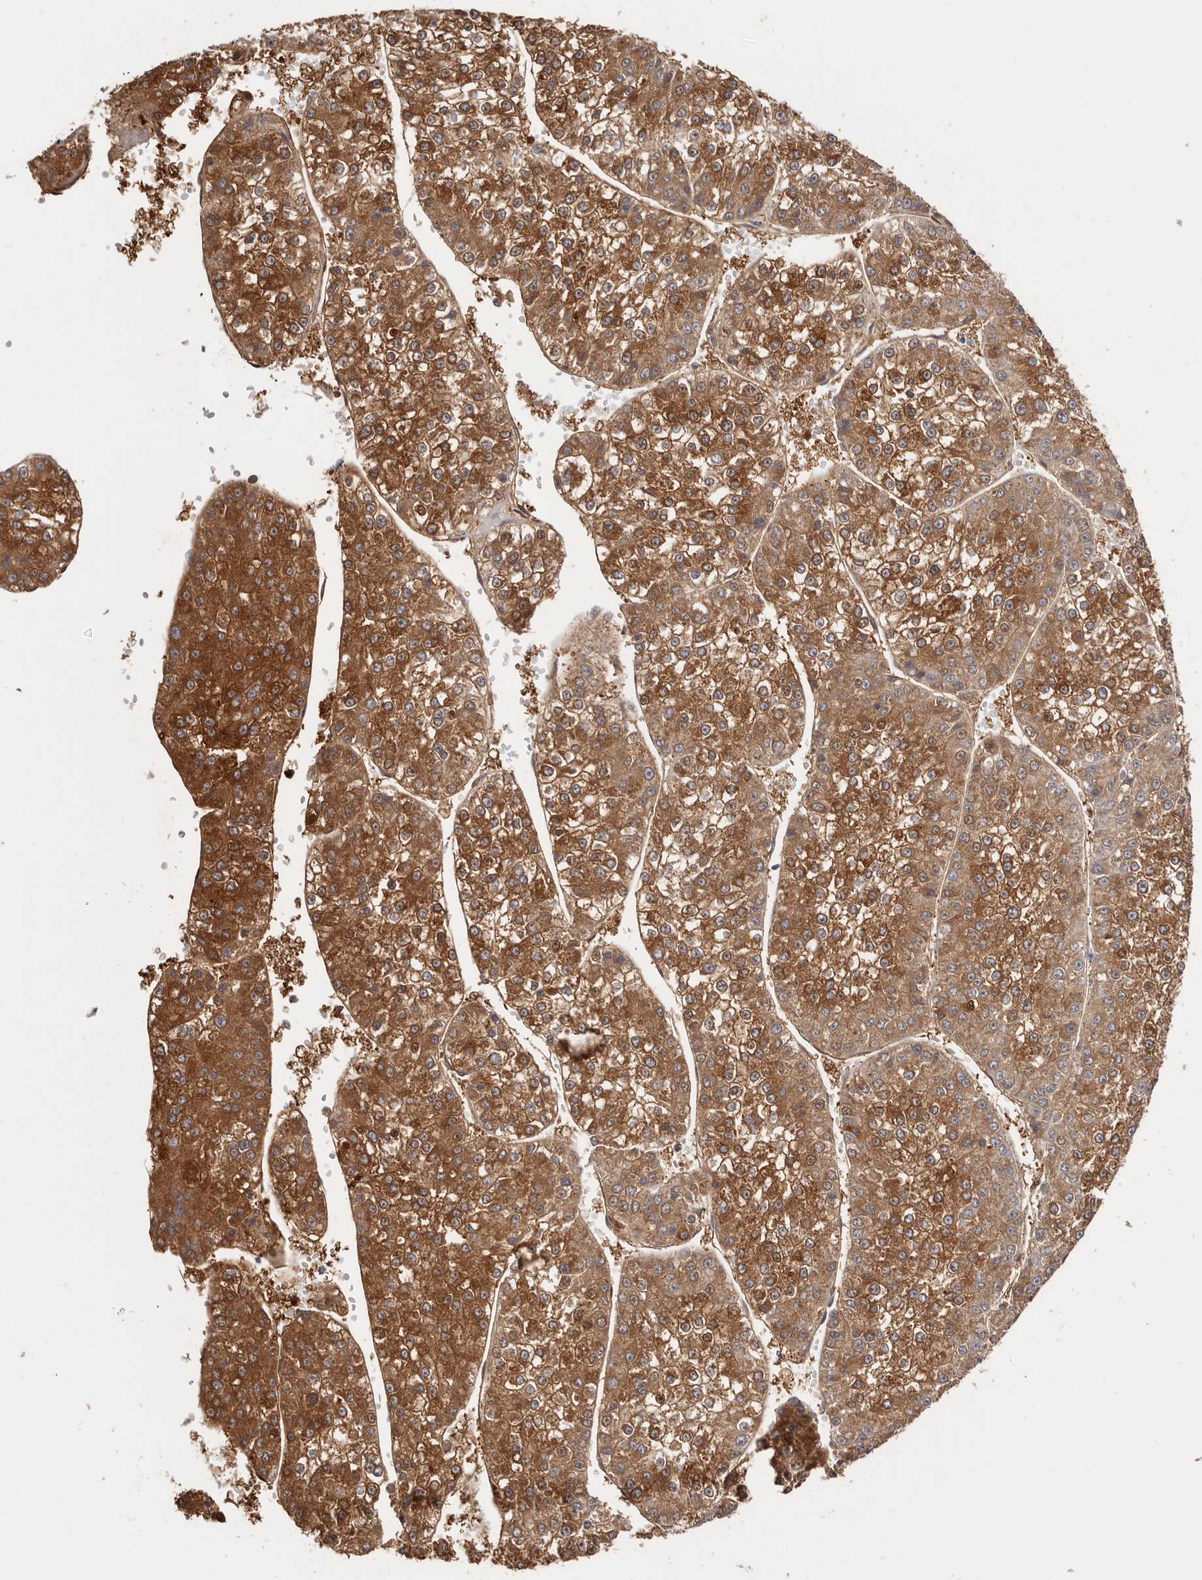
{"staining": {"intensity": "strong", "quantity": ">75%", "location": "cytoplasmic/membranous"}, "tissue": "liver cancer", "cell_type": "Tumor cells", "image_type": "cancer", "snomed": [{"axis": "morphology", "description": "Carcinoma, Hepatocellular, NOS"}, {"axis": "topography", "description": "Liver"}], "caption": "A photomicrograph showing strong cytoplasmic/membranous staining in approximately >75% of tumor cells in hepatocellular carcinoma (liver), as visualized by brown immunohistochemical staining.", "gene": "LAP3", "patient": {"sex": "female", "age": 73}}